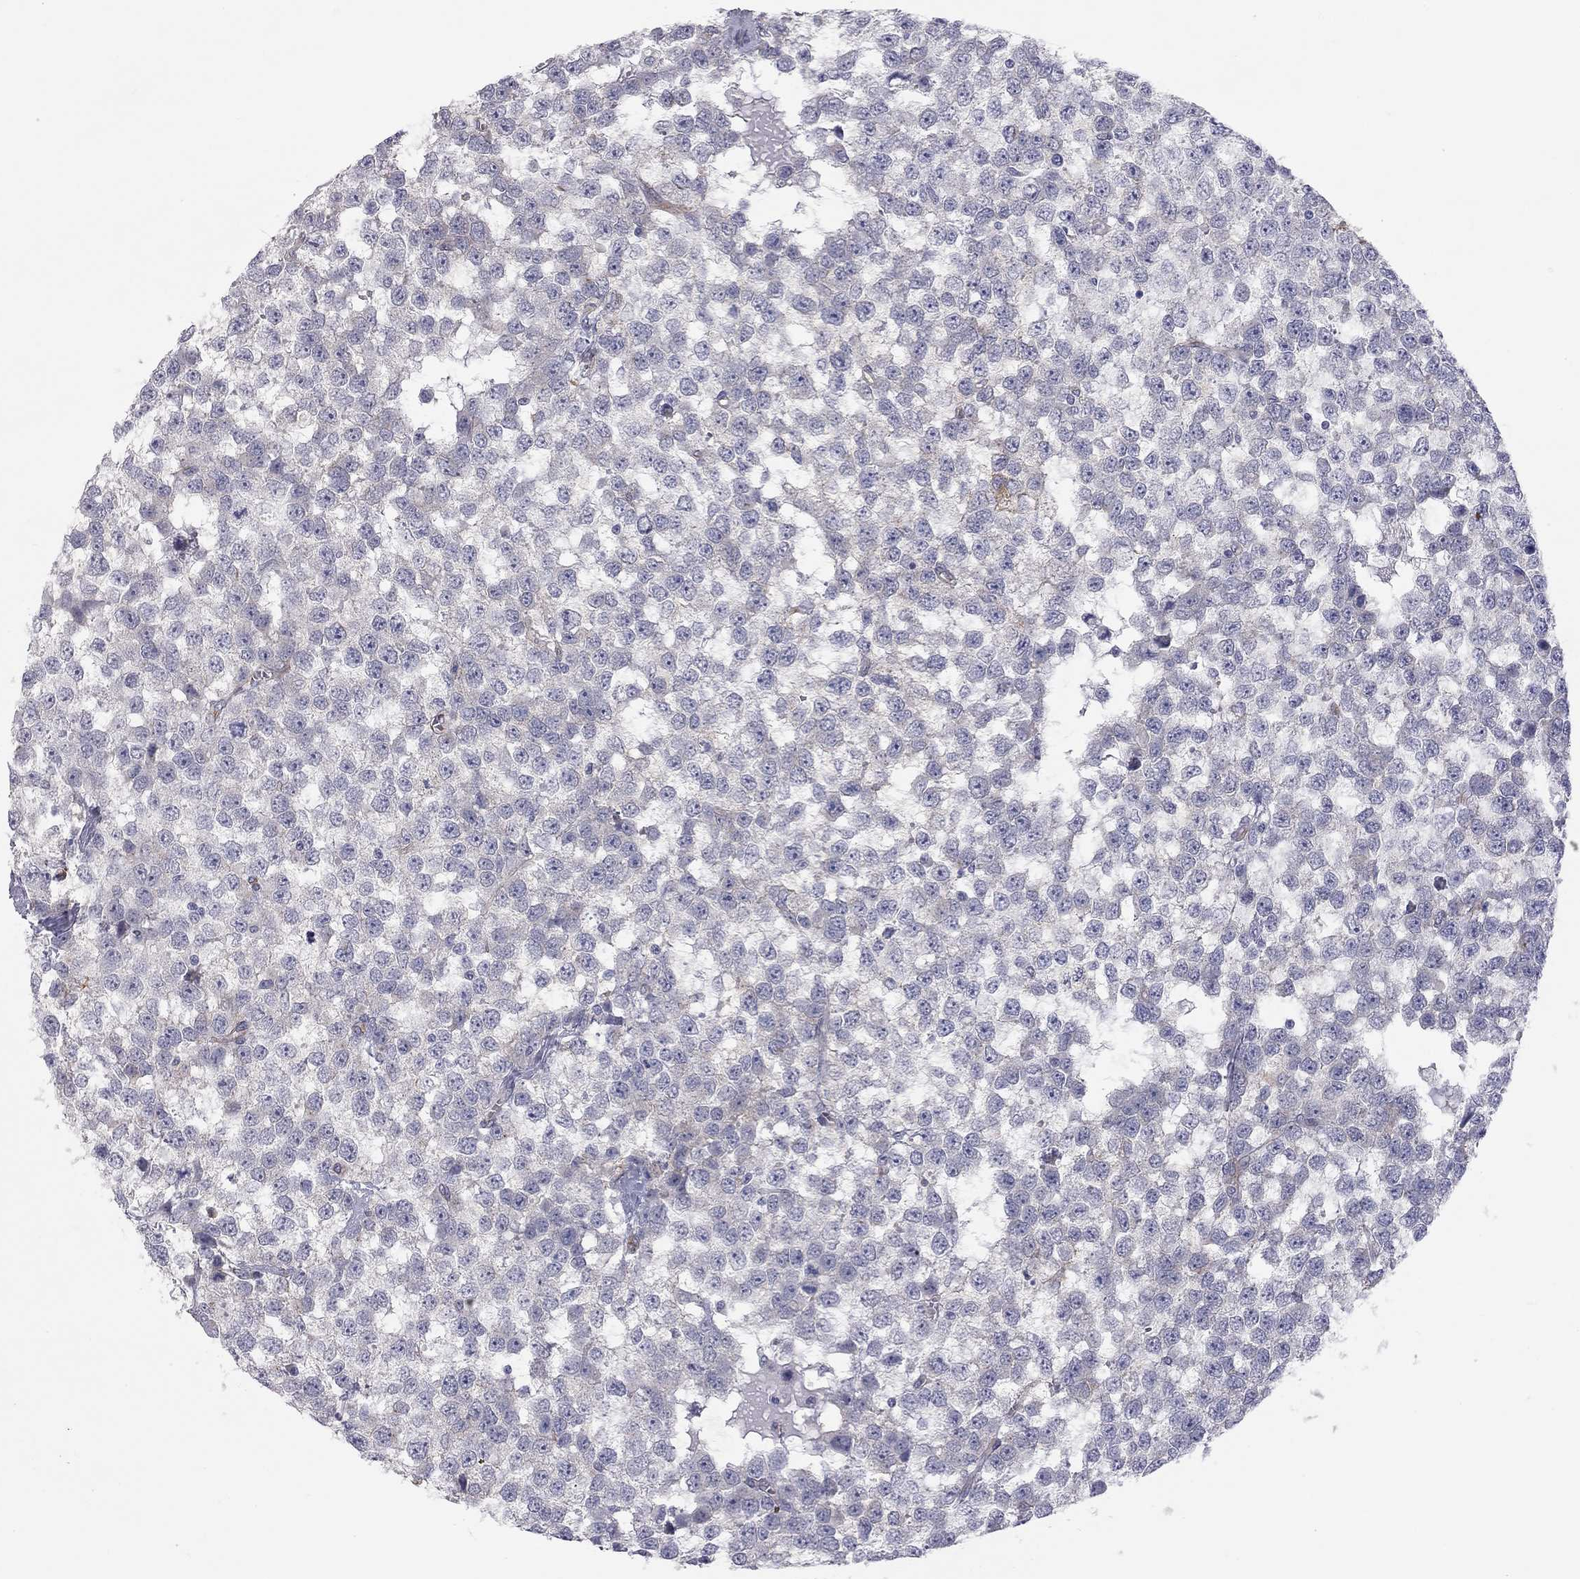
{"staining": {"intensity": "negative", "quantity": "none", "location": "none"}, "tissue": "testis cancer", "cell_type": "Tumor cells", "image_type": "cancer", "snomed": [{"axis": "morphology", "description": "Normal tissue, NOS"}, {"axis": "morphology", "description": "Seminoma, NOS"}, {"axis": "topography", "description": "Testis"}, {"axis": "topography", "description": "Epididymis"}], "caption": "IHC of human testis cancer demonstrates no staining in tumor cells.", "gene": "GPRC5B", "patient": {"sex": "male", "age": 34}}